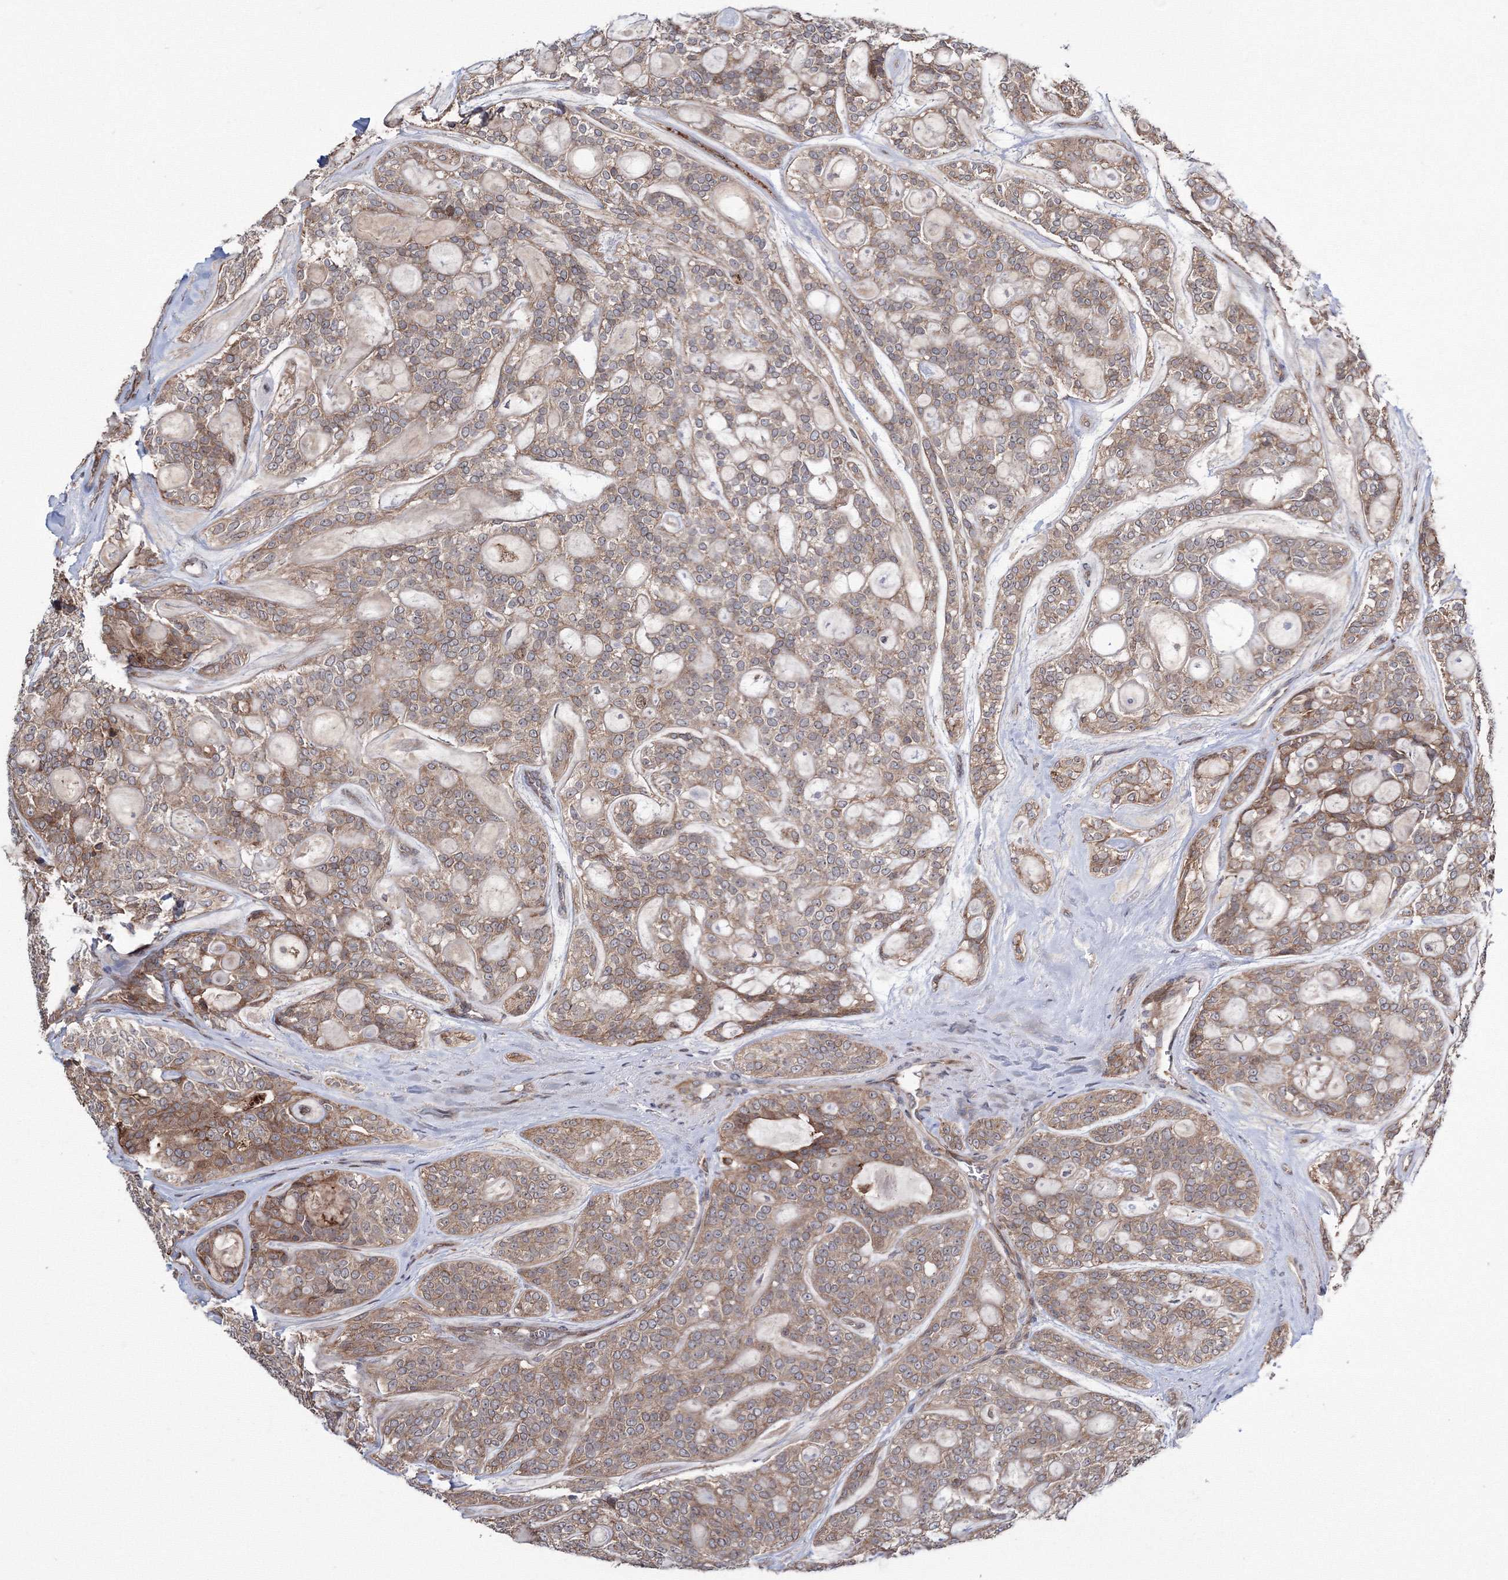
{"staining": {"intensity": "moderate", "quantity": ">75%", "location": "cytoplasmic/membranous"}, "tissue": "head and neck cancer", "cell_type": "Tumor cells", "image_type": "cancer", "snomed": [{"axis": "morphology", "description": "Adenocarcinoma, NOS"}, {"axis": "topography", "description": "Head-Neck"}], "caption": "An immunohistochemistry photomicrograph of tumor tissue is shown. Protein staining in brown shows moderate cytoplasmic/membranous positivity in head and neck cancer (adenocarcinoma) within tumor cells.", "gene": "RANBP3L", "patient": {"sex": "male", "age": 66}}